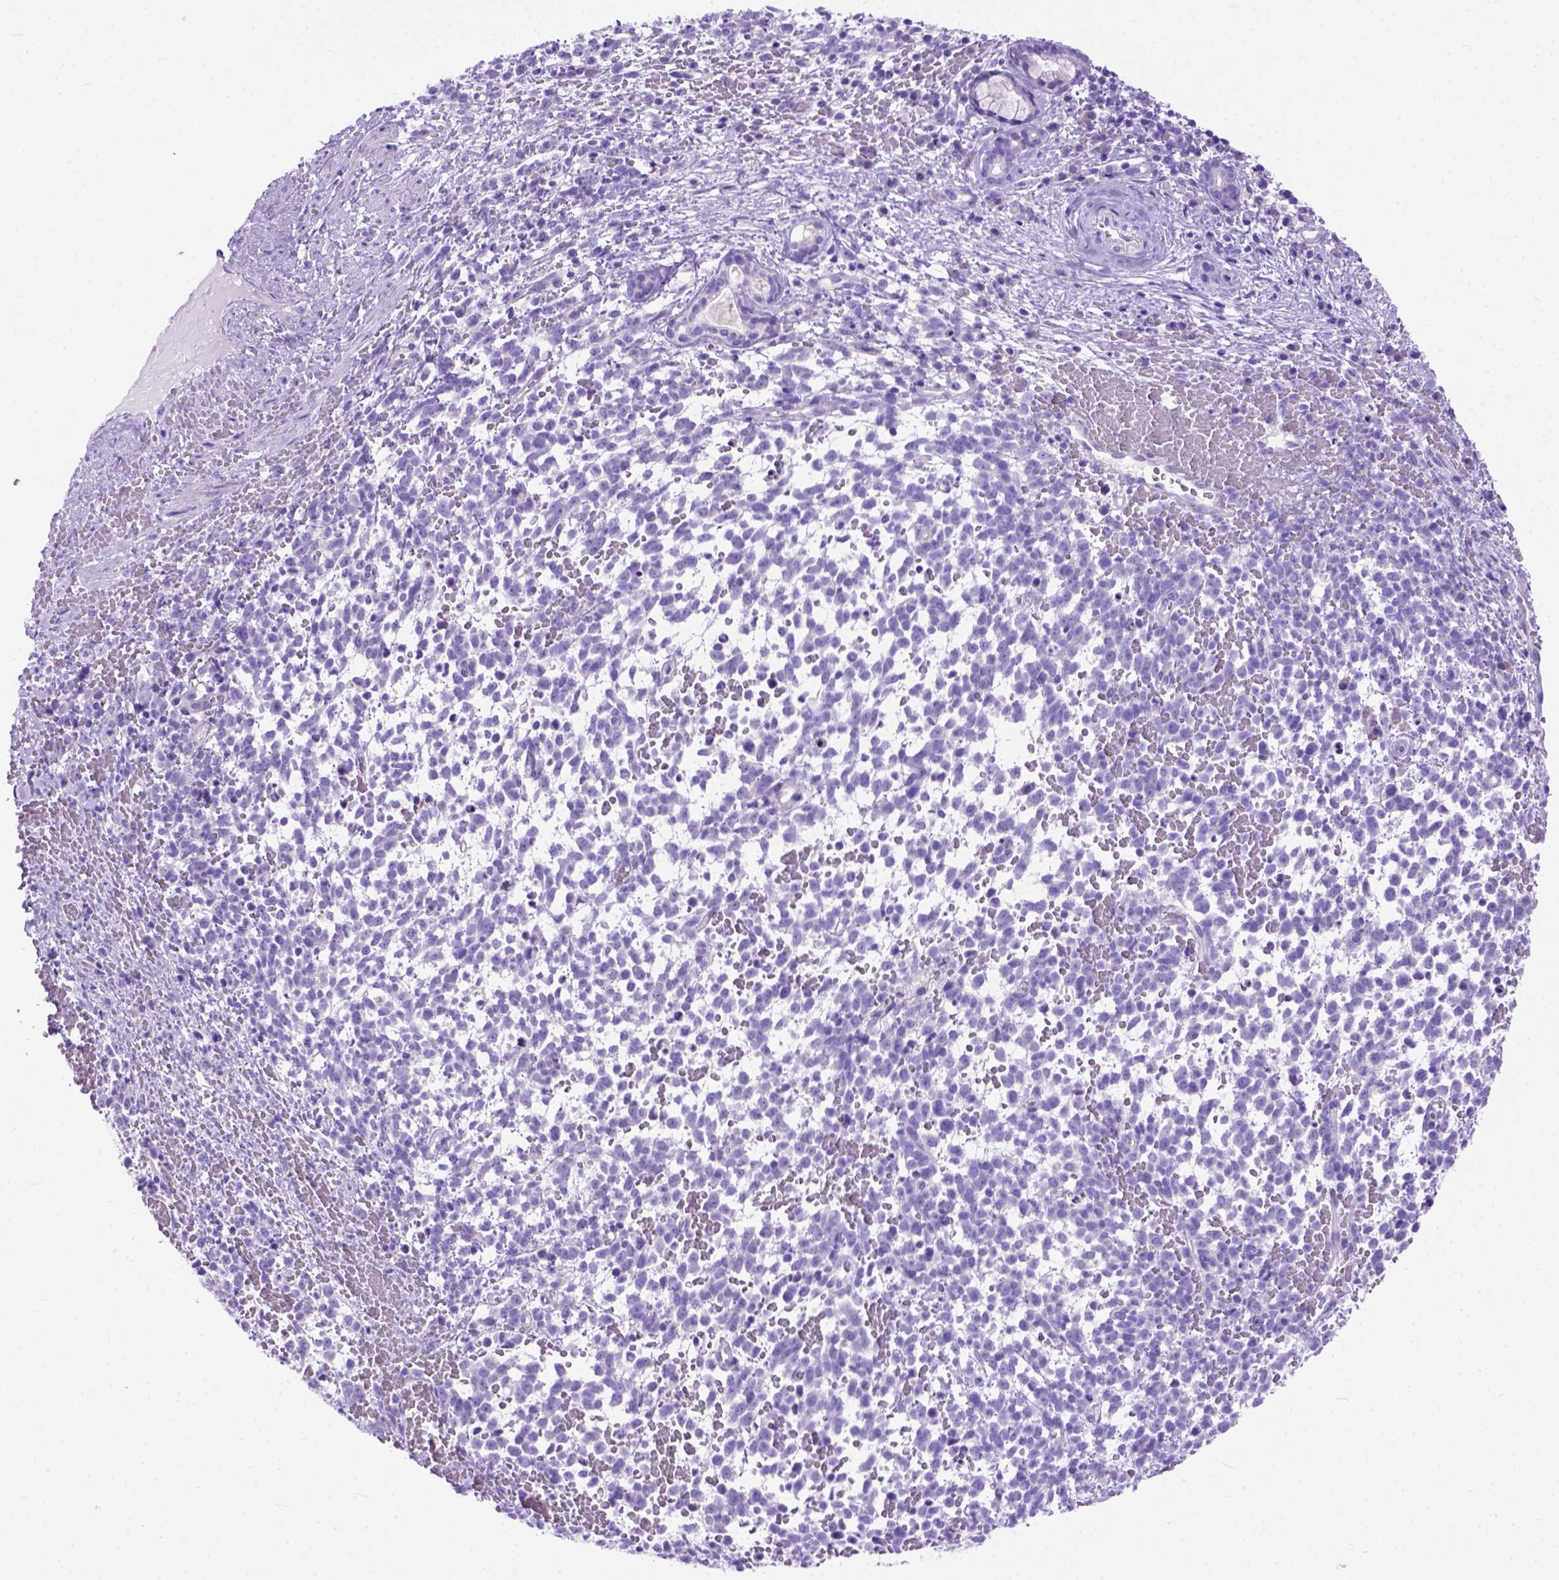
{"staining": {"intensity": "negative", "quantity": "none", "location": "none"}, "tissue": "melanoma", "cell_type": "Tumor cells", "image_type": "cancer", "snomed": [{"axis": "morphology", "description": "Malignant melanoma, NOS"}, {"axis": "topography", "description": "Skin"}], "caption": "The image reveals no significant staining in tumor cells of malignant melanoma. (DAB (3,3'-diaminobenzidine) immunohistochemistry (IHC) with hematoxylin counter stain).", "gene": "ODAD3", "patient": {"sex": "female", "age": 70}}